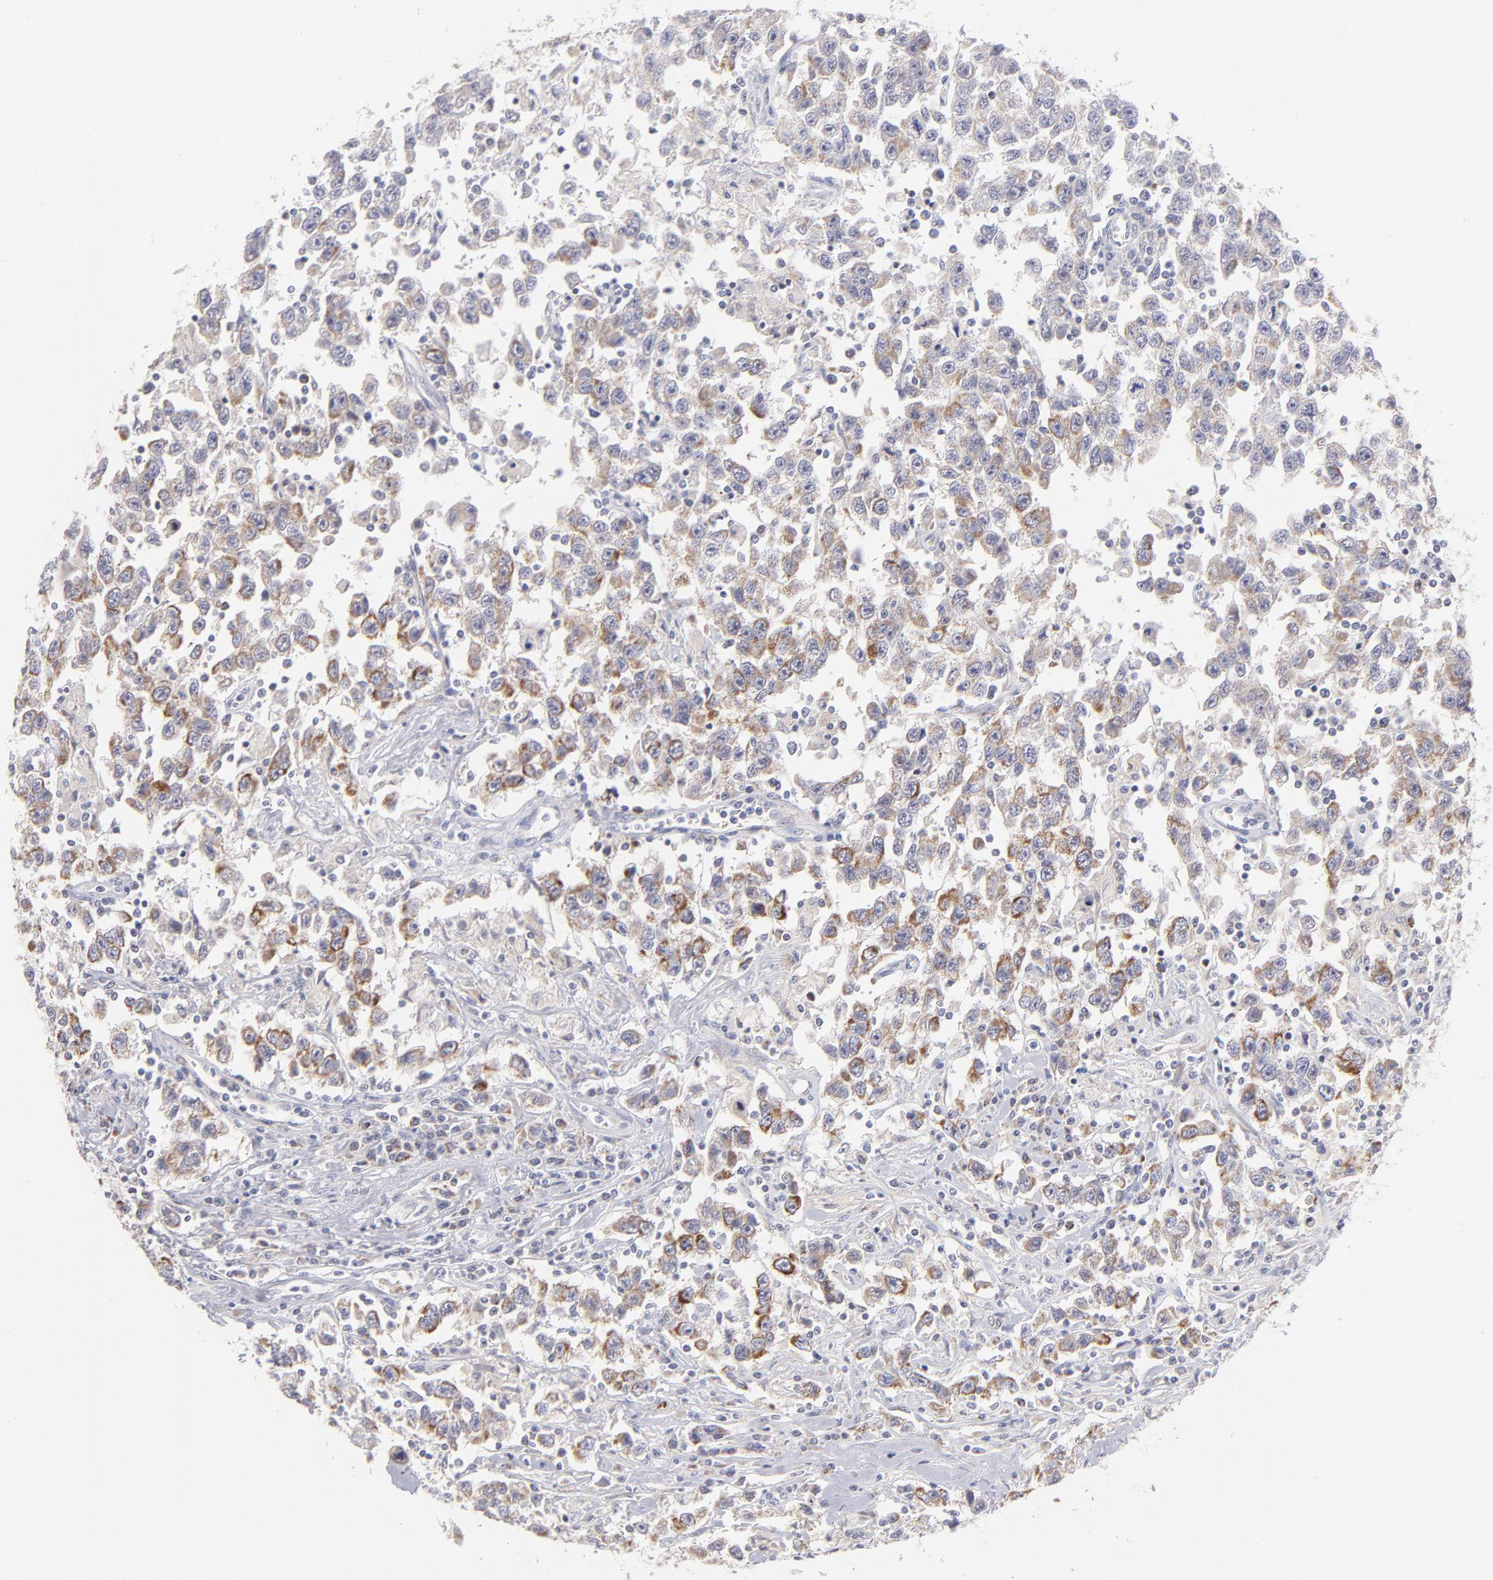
{"staining": {"intensity": "moderate", "quantity": ">75%", "location": "cytoplasmic/membranous"}, "tissue": "testis cancer", "cell_type": "Tumor cells", "image_type": "cancer", "snomed": [{"axis": "morphology", "description": "Seminoma, NOS"}, {"axis": "topography", "description": "Testis"}], "caption": "IHC (DAB (3,3'-diaminobenzidine)) staining of human testis cancer (seminoma) demonstrates moderate cytoplasmic/membranous protein staining in about >75% of tumor cells.", "gene": "MTHFD2", "patient": {"sex": "male", "age": 41}}